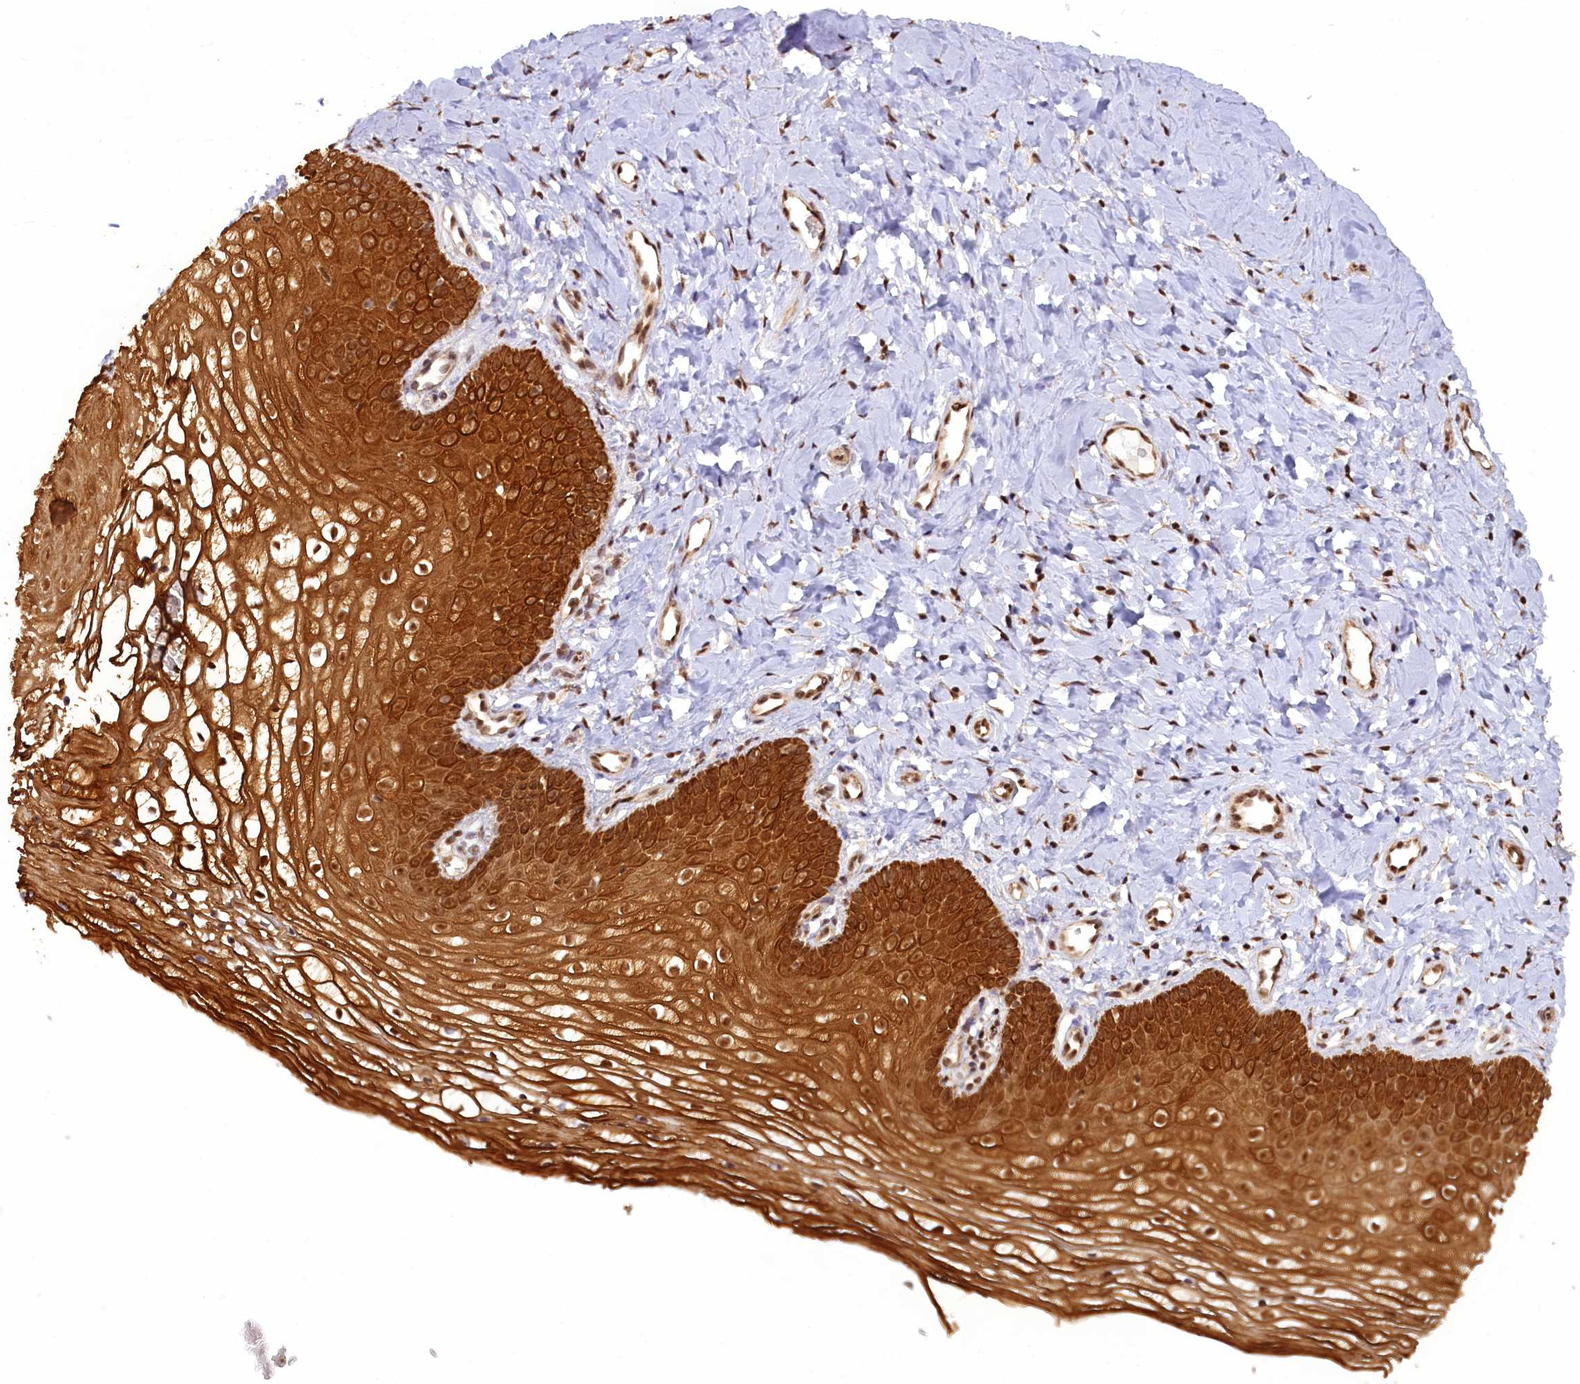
{"staining": {"intensity": "strong", "quantity": ">75%", "location": "cytoplasmic/membranous,nuclear"}, "tissue": "vagina", "cell_type": "Squamous epithelial cells", "image_type": "normal", "snomed": [{"axis": "morphology", "description": "Normal tissue, NOS"}, {"axis": "topography", "description": "Vagina"}], "caption": "Immunohistochemistry (IHC) of unremarkable human vagina demonstrates high levels of strong cytoplasmic/membranous,nuclear positivity in approximately >75% of squamous epithelial cells.", "gene": "CARD8", "patient": {"sex": "female", "age": 68}}